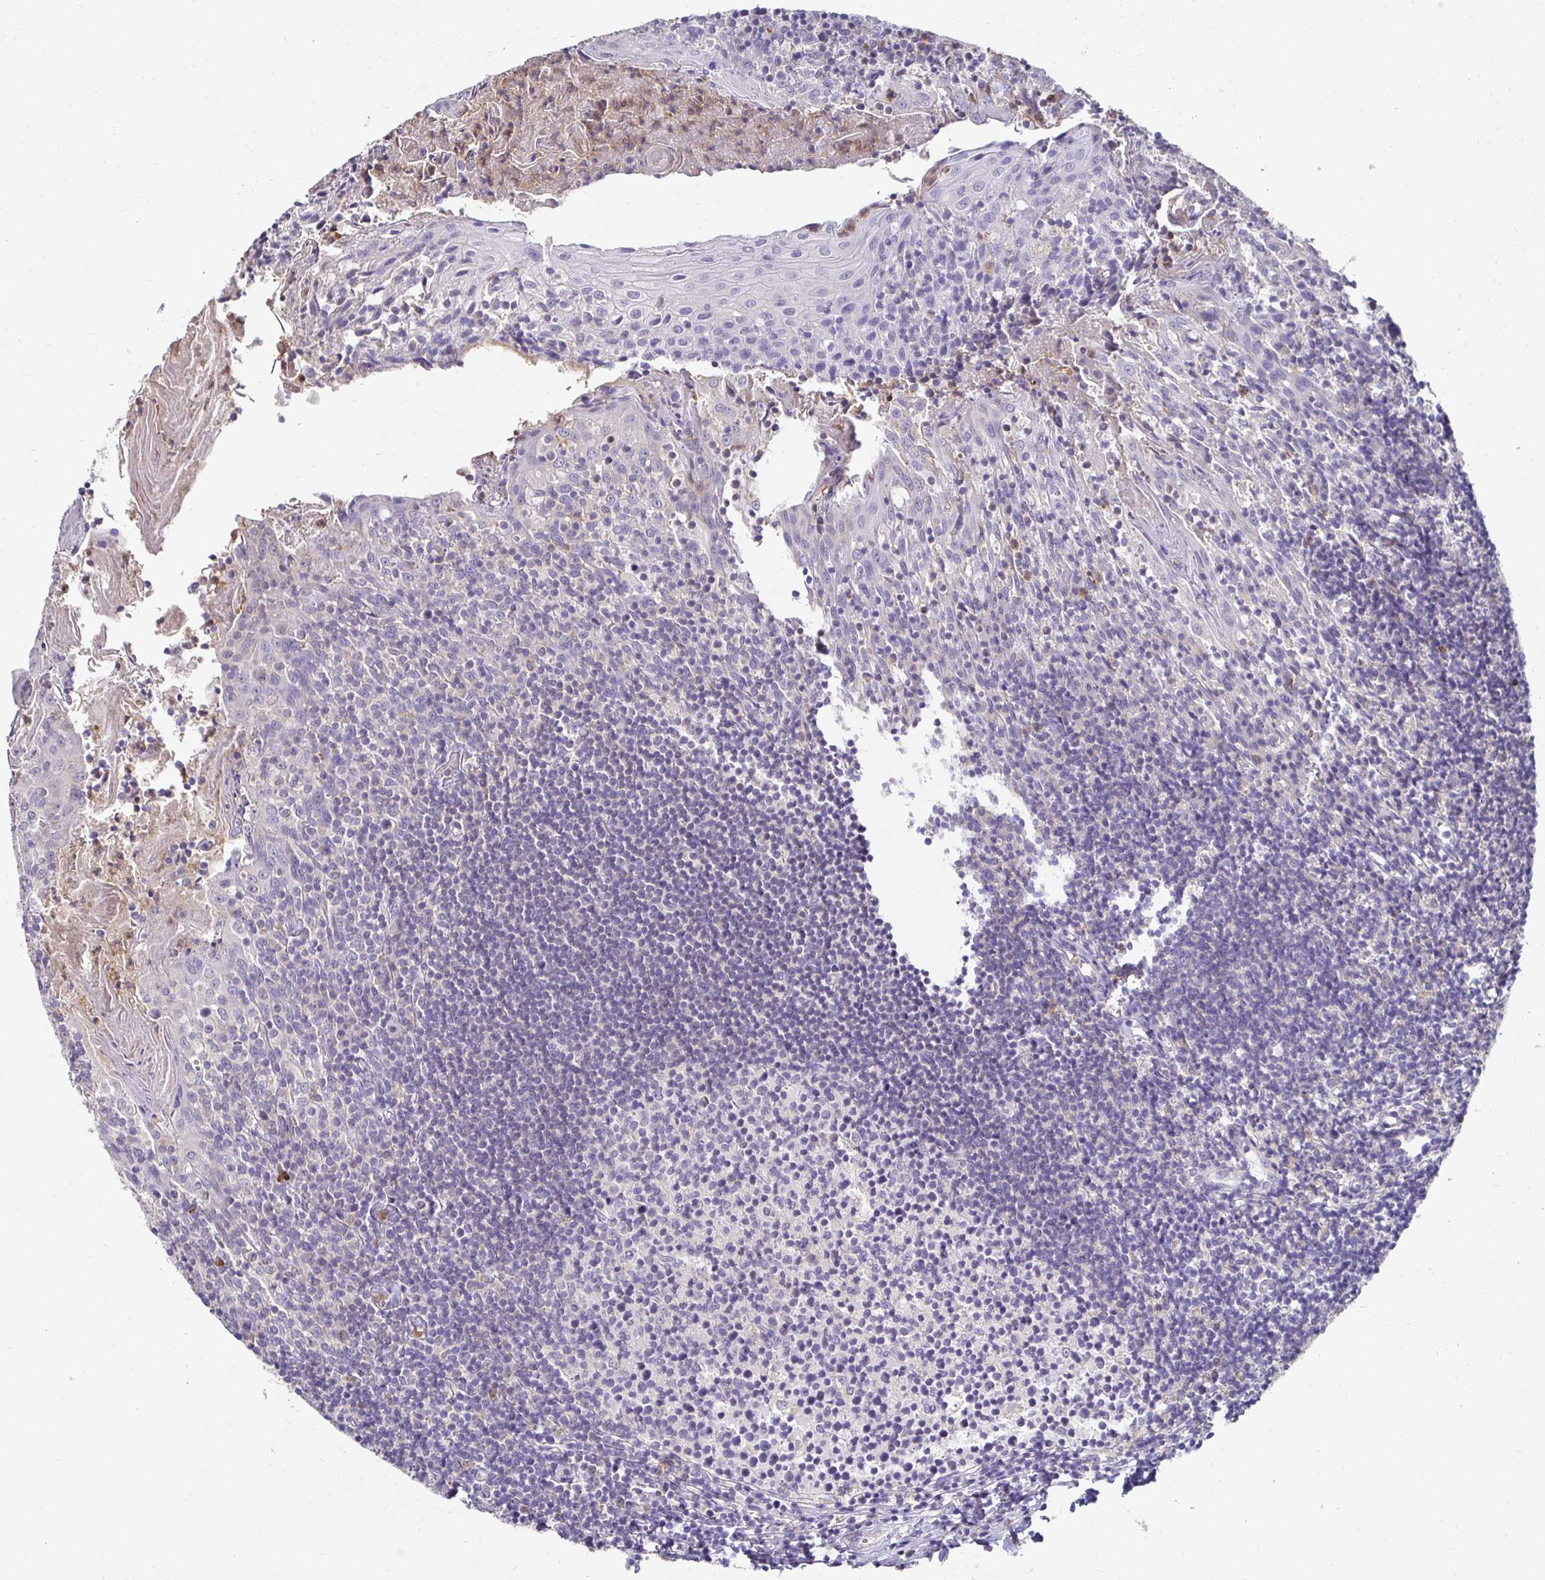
{"staining": {"intensity": "negative", "quantity": "none", "location": "none"}, "tissue": "tonsil", "cell_type": "Germinal center cells", "image_type": "normal", "snomed": [{"axis": "morphology", "description": "Normal tissue, NOS"}, {"axis": "topography", "description": "Tonsil"}], "caption": "Protein analysis of benign tonsil shows no significant expression in germinal center cells. Brightfield microscopy of IHC stained with DAB (brown) and hematoxylin (blue), captured at high magnification.", "gene": "GK2", "patient": {"sex": "female", "age": 10}}